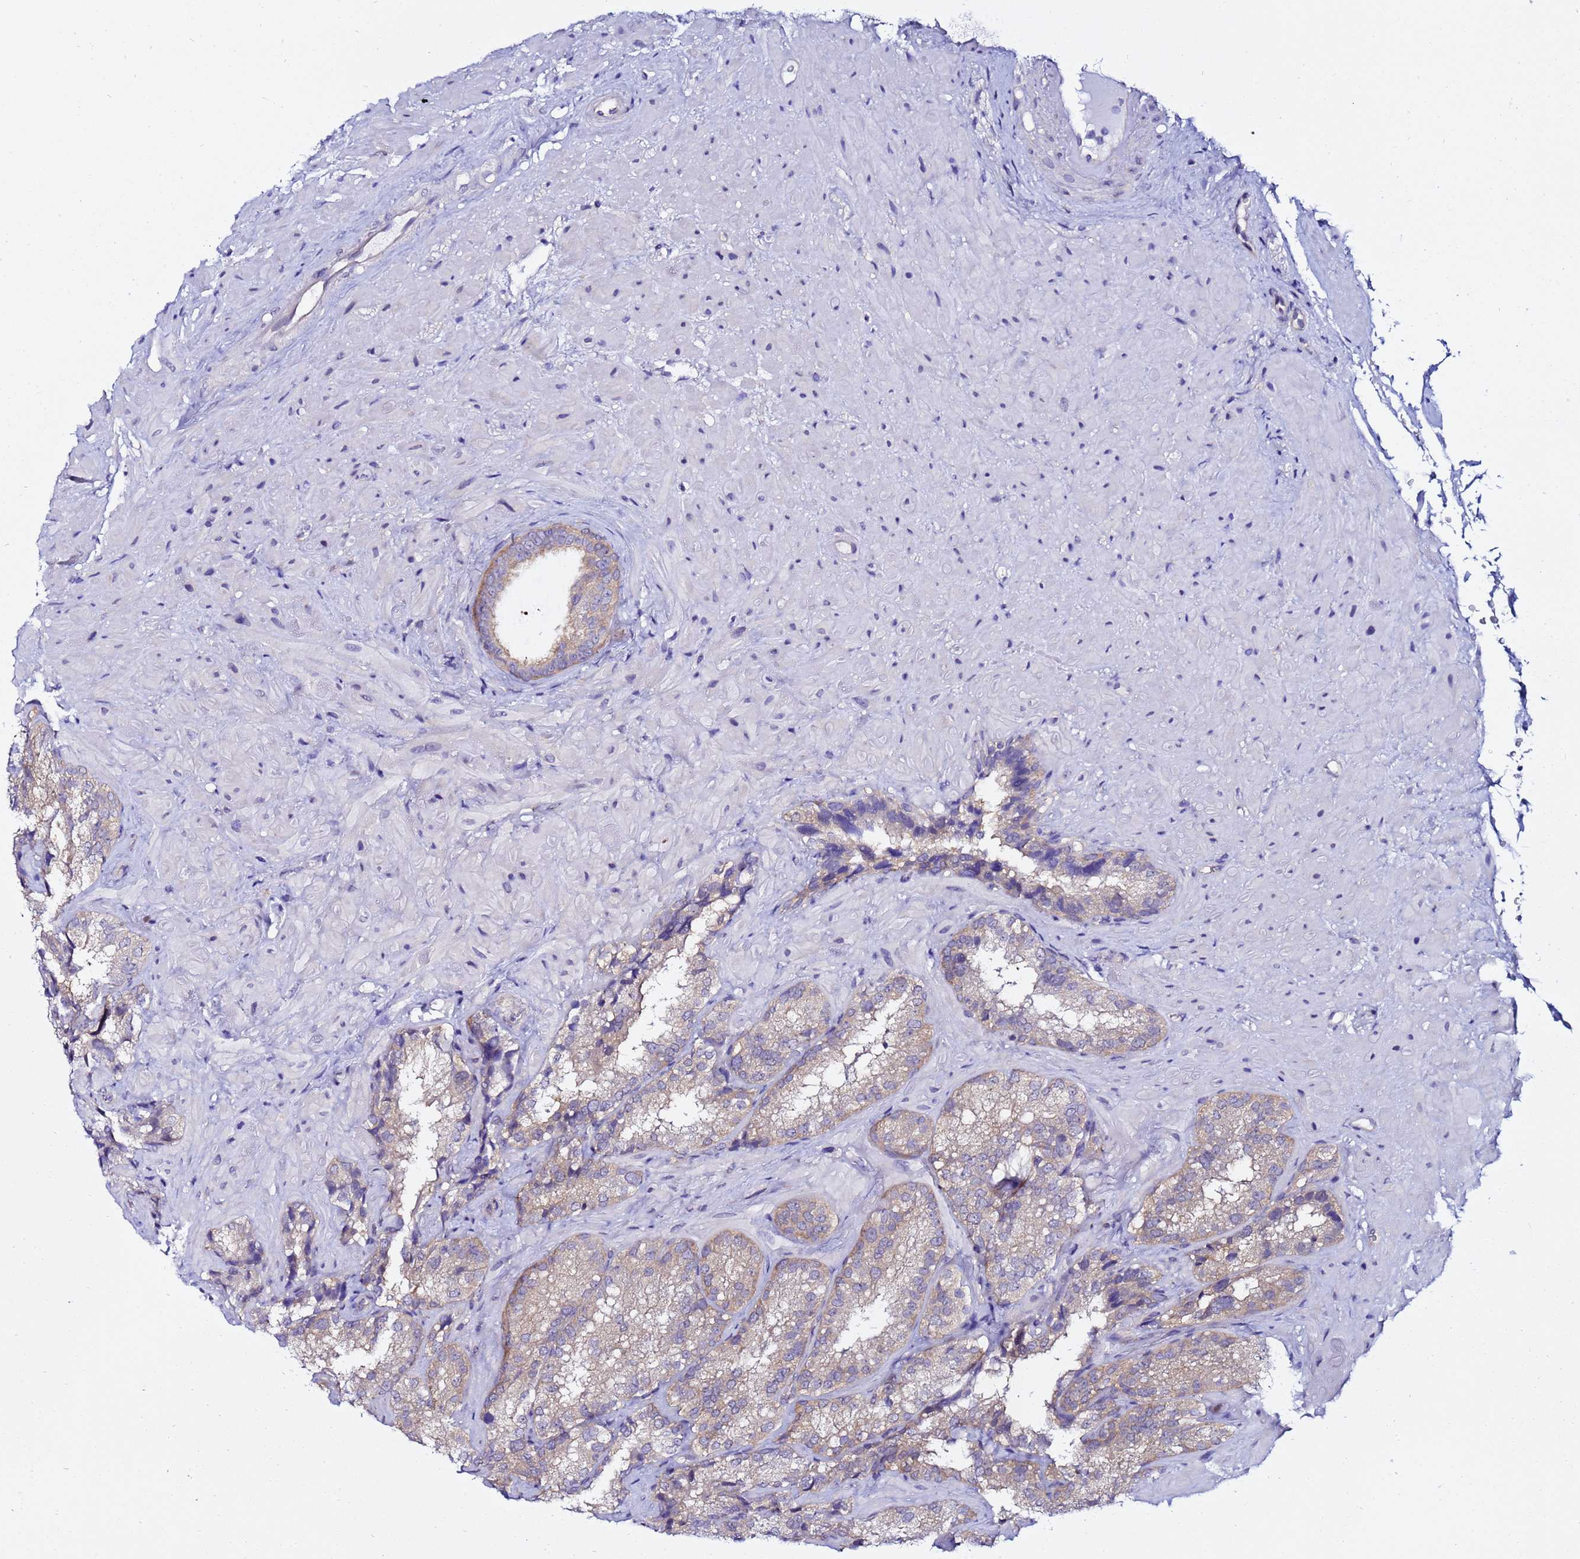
{"staining": {"intensity": "weak", "quantity": "25%-75%", "location": "cytoplasmic/membranous"}, "tissue": "seminal vesicle", "cell_type": "Glandular cells", "image_type": "normal", "snomed": [{"axis": "morphology", "description": "Normal tissue, NOS"}, {"axis": "topography", "description": "Seminal veicle"}], "caption": "Glandular cells exhibit low levels of weak cytoplasmic/membranous positivity in about 25%-75% of cells in unremarkable seminal vesicle.", "gene": "LENG1", "patient": {"sex": "male", "age": 58}}